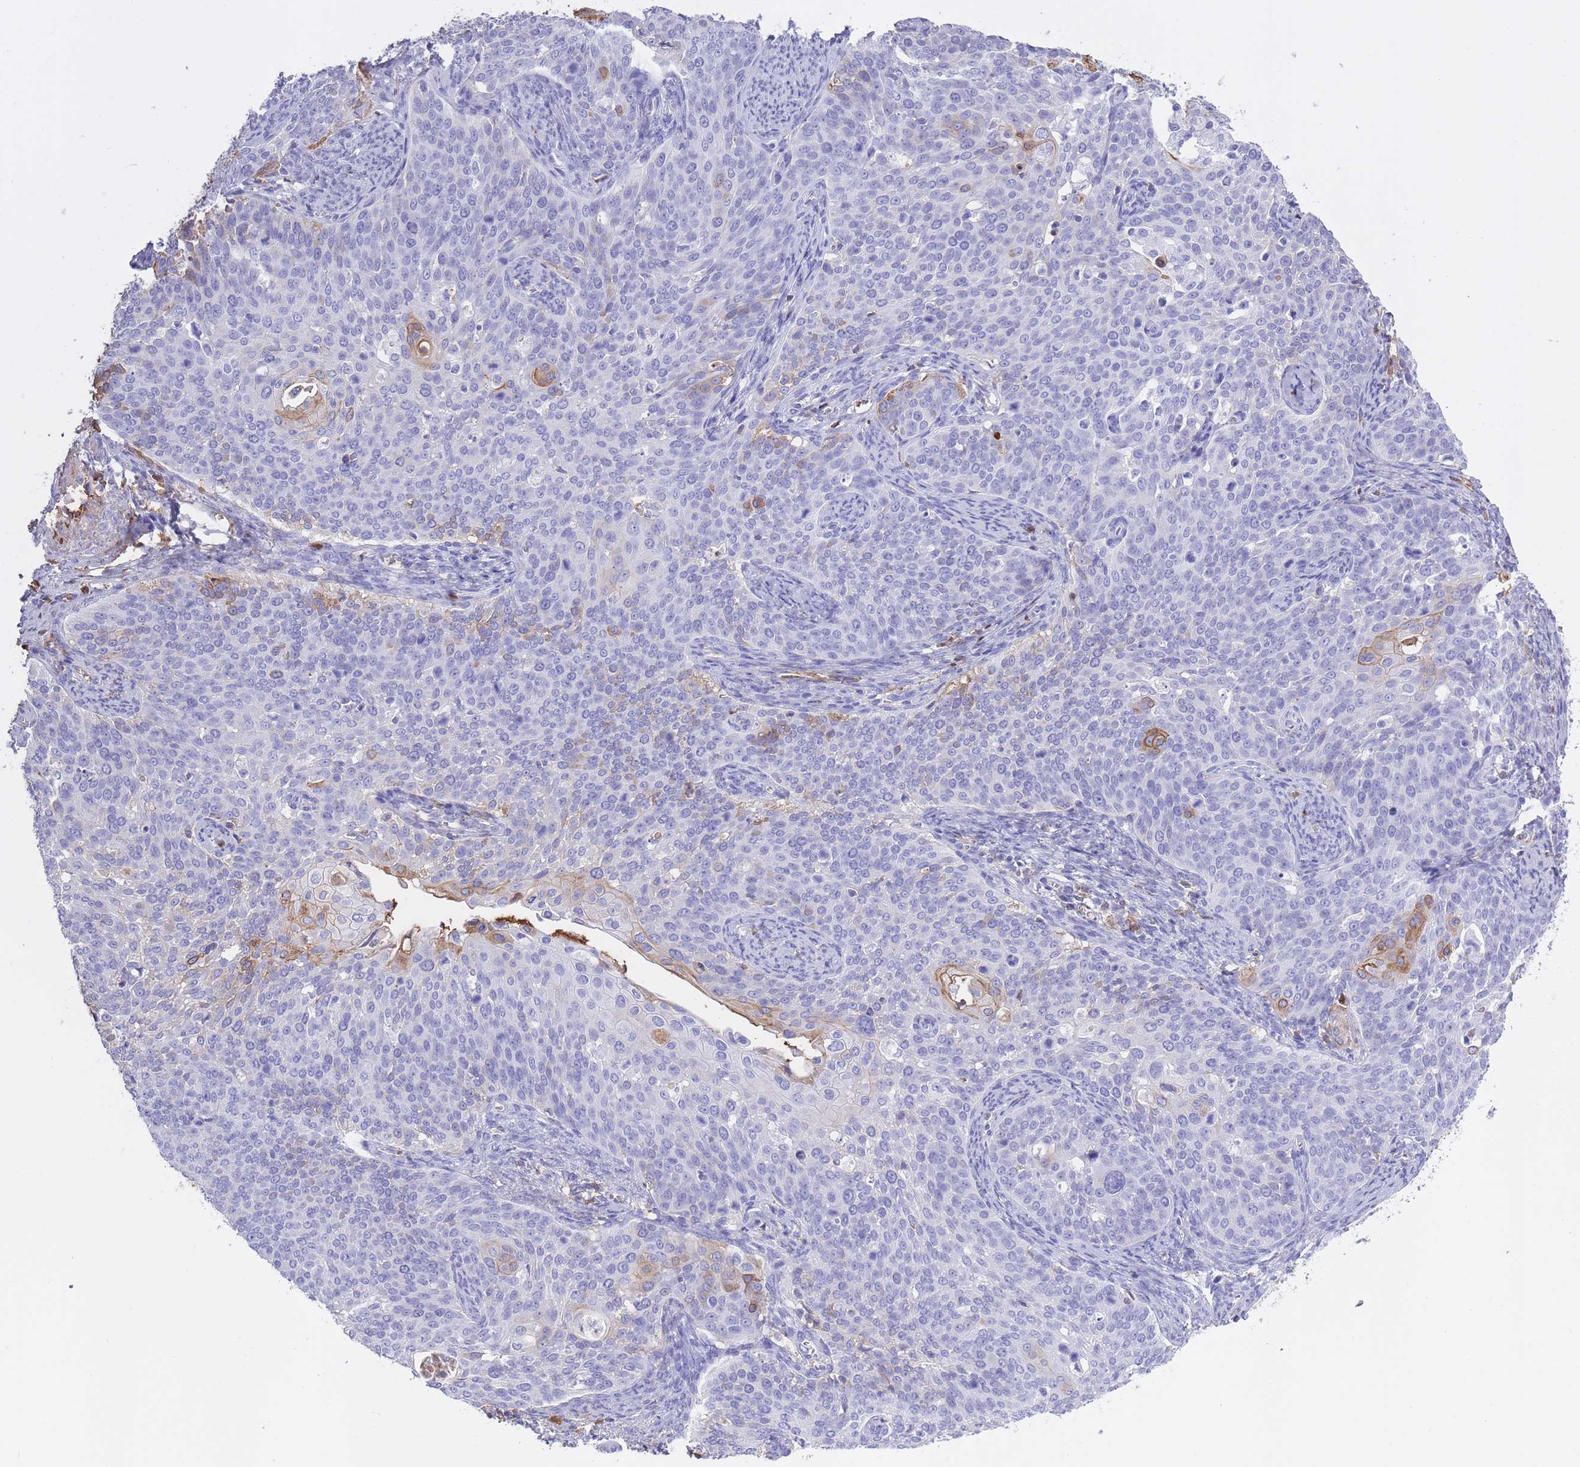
{"staining": {"intensity": "moderate", "quantity": "<25%", "location": "cytoplasmic/membranous"}, "tissue": "cervical cancer", "cell_type": "Tumor cells", "image_type": "cancer", "snomed": [{"axis": "morphology", "description": "Squamous cell carcinoma, NOS"}, {"axis": "topography", "description": "Cervix"}], "caption": "Moderate cytoplasmic/membranous staining is present in about <25% of tumor cells in cervical cancer. (brown staining indicates protein expression, while blue staining denotes nuclei).", "gene": "AP3S2", "patient": {"sex": "female", "age": 44}}